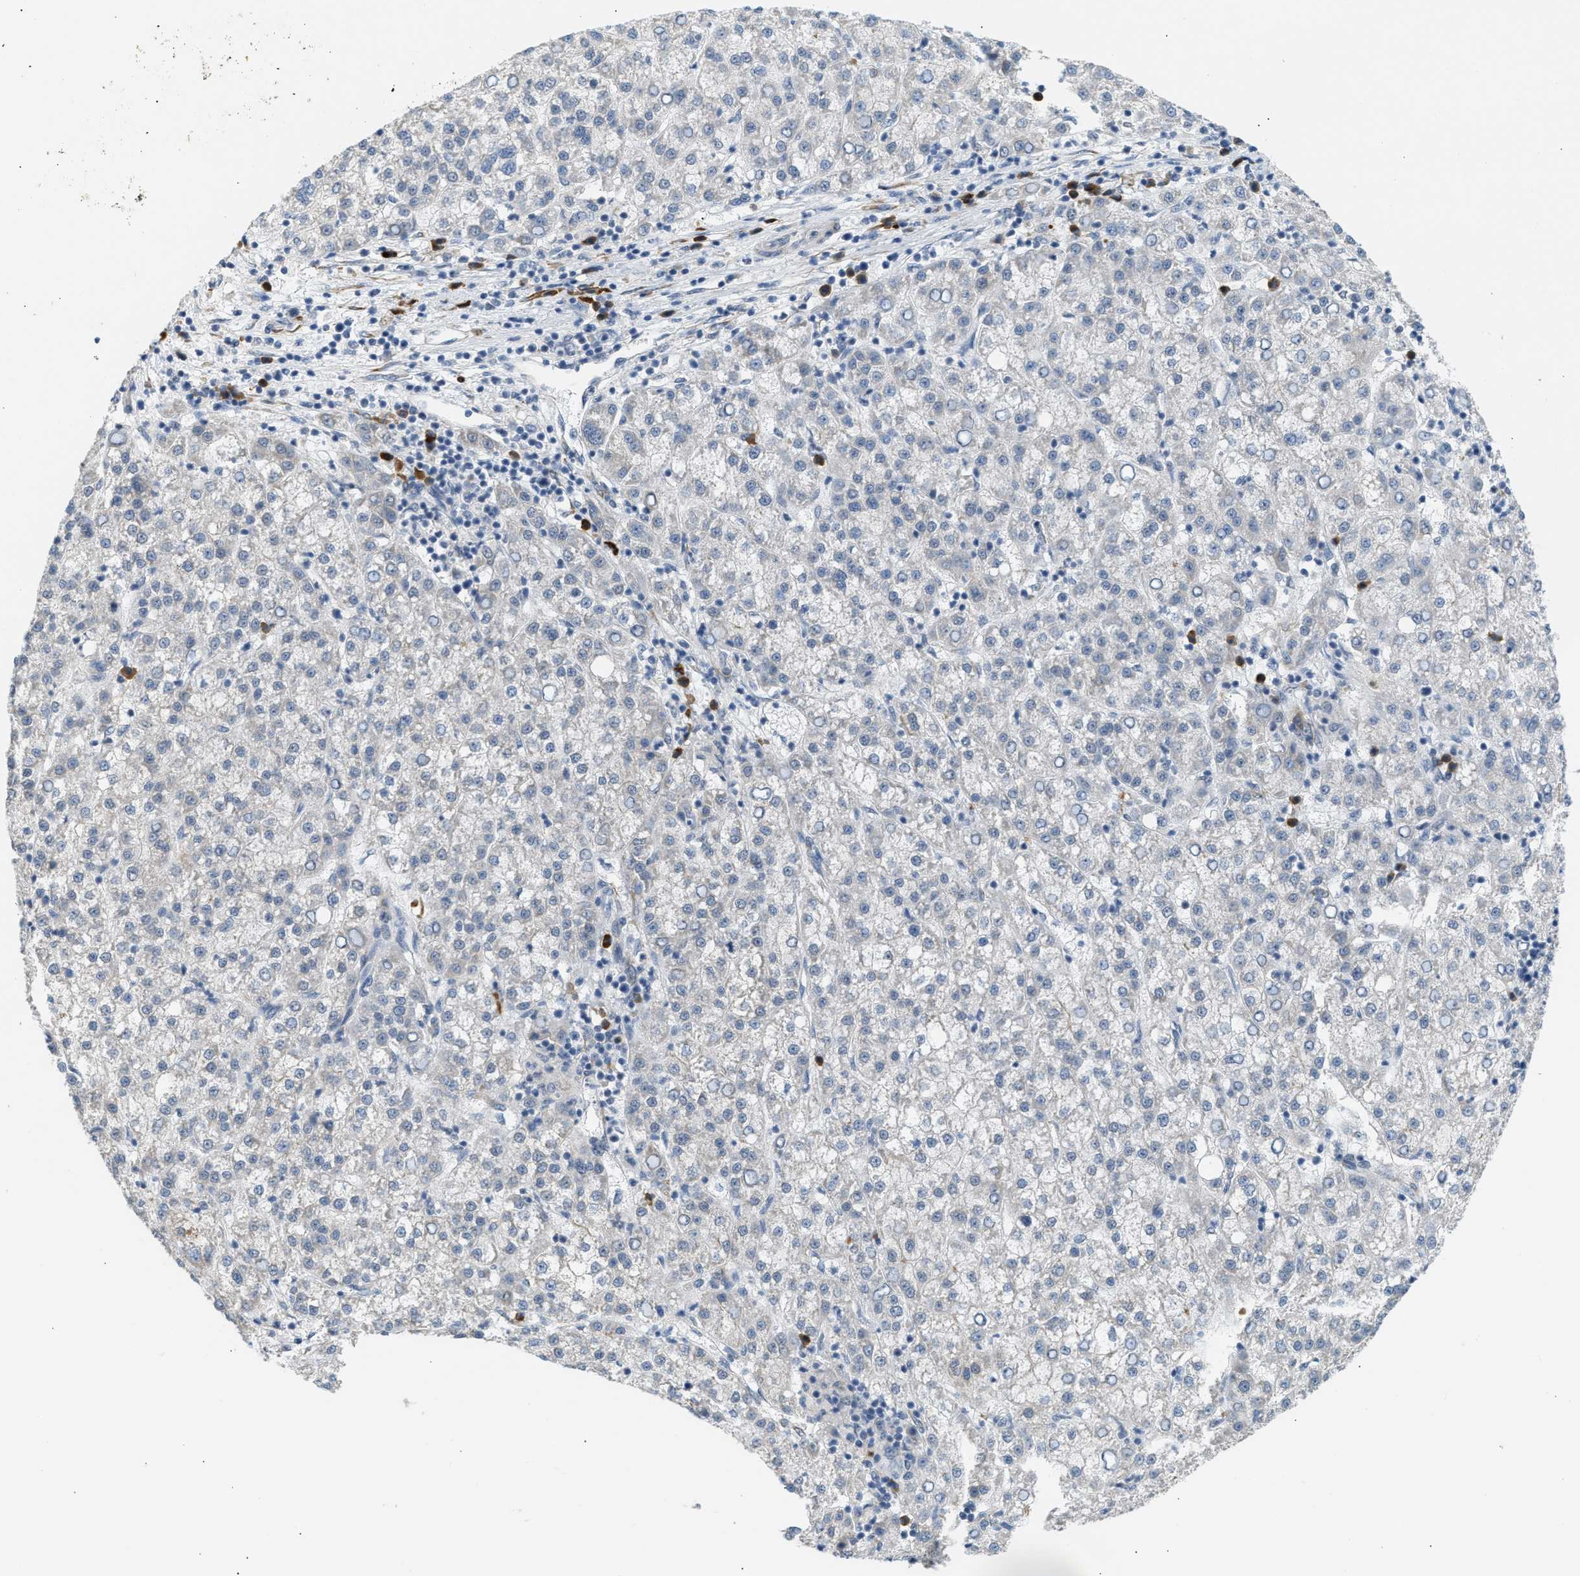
{"staining": {"intensity": "negative", "quantity": "none", "location": "none"}, "tissue": "liver cancer", "cell_type": "Tumor cells", "image_type": "cancer", "snomed": [{"axis": "morphology", "description": "Carcinoma, Hepatocellular, NOS"}, {"axis": "topography", "description": "Liver"}], "caption": "This is an immunohistochemistry histopathology image of human liver cancer. There is no staining in tumor cells.", "gene": "KCNC2", "patient": {"sex": "female", "age": 58}}